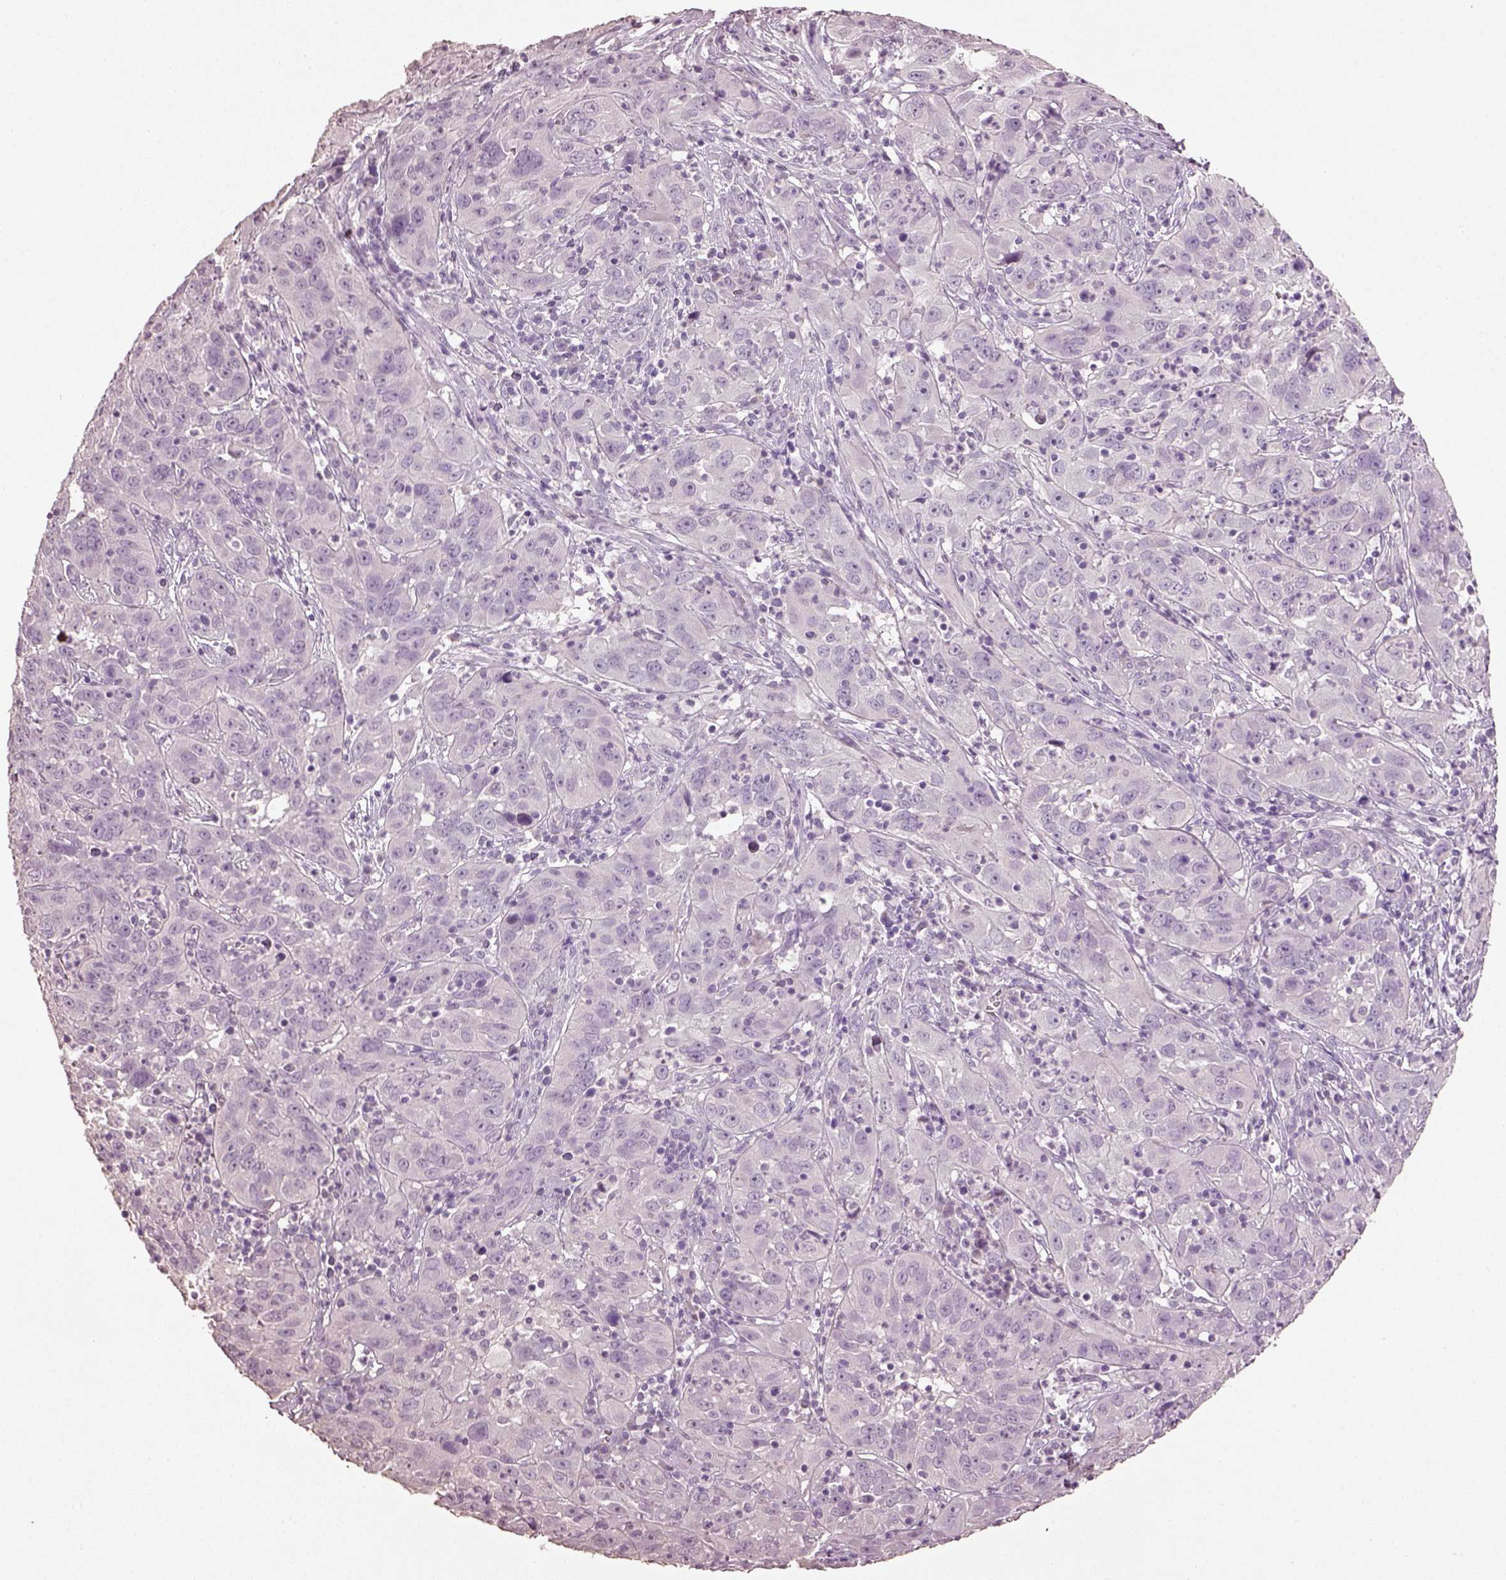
{"staining": {"intensity": "negative", "quantity": "none", "location": "none"}, "tissue": "cervical cancer", "cell_type": "Tumor cells", "image_type": "cancer", "snomed": [{"axis": "morphology", "description": "Squamous cell carcinoma, NOS"}, {"axis": "topography", "description": "Cervix"}], "caption": "Immunohistochemistry photomicrograph of neoplastic tissue: cervical cancer (squamous cell carcinoma) stained with DAB shows no significant protein staining in tumor cells.", "gene": "KCNIP3", "patient": {"sex": "female", "age": 32}}